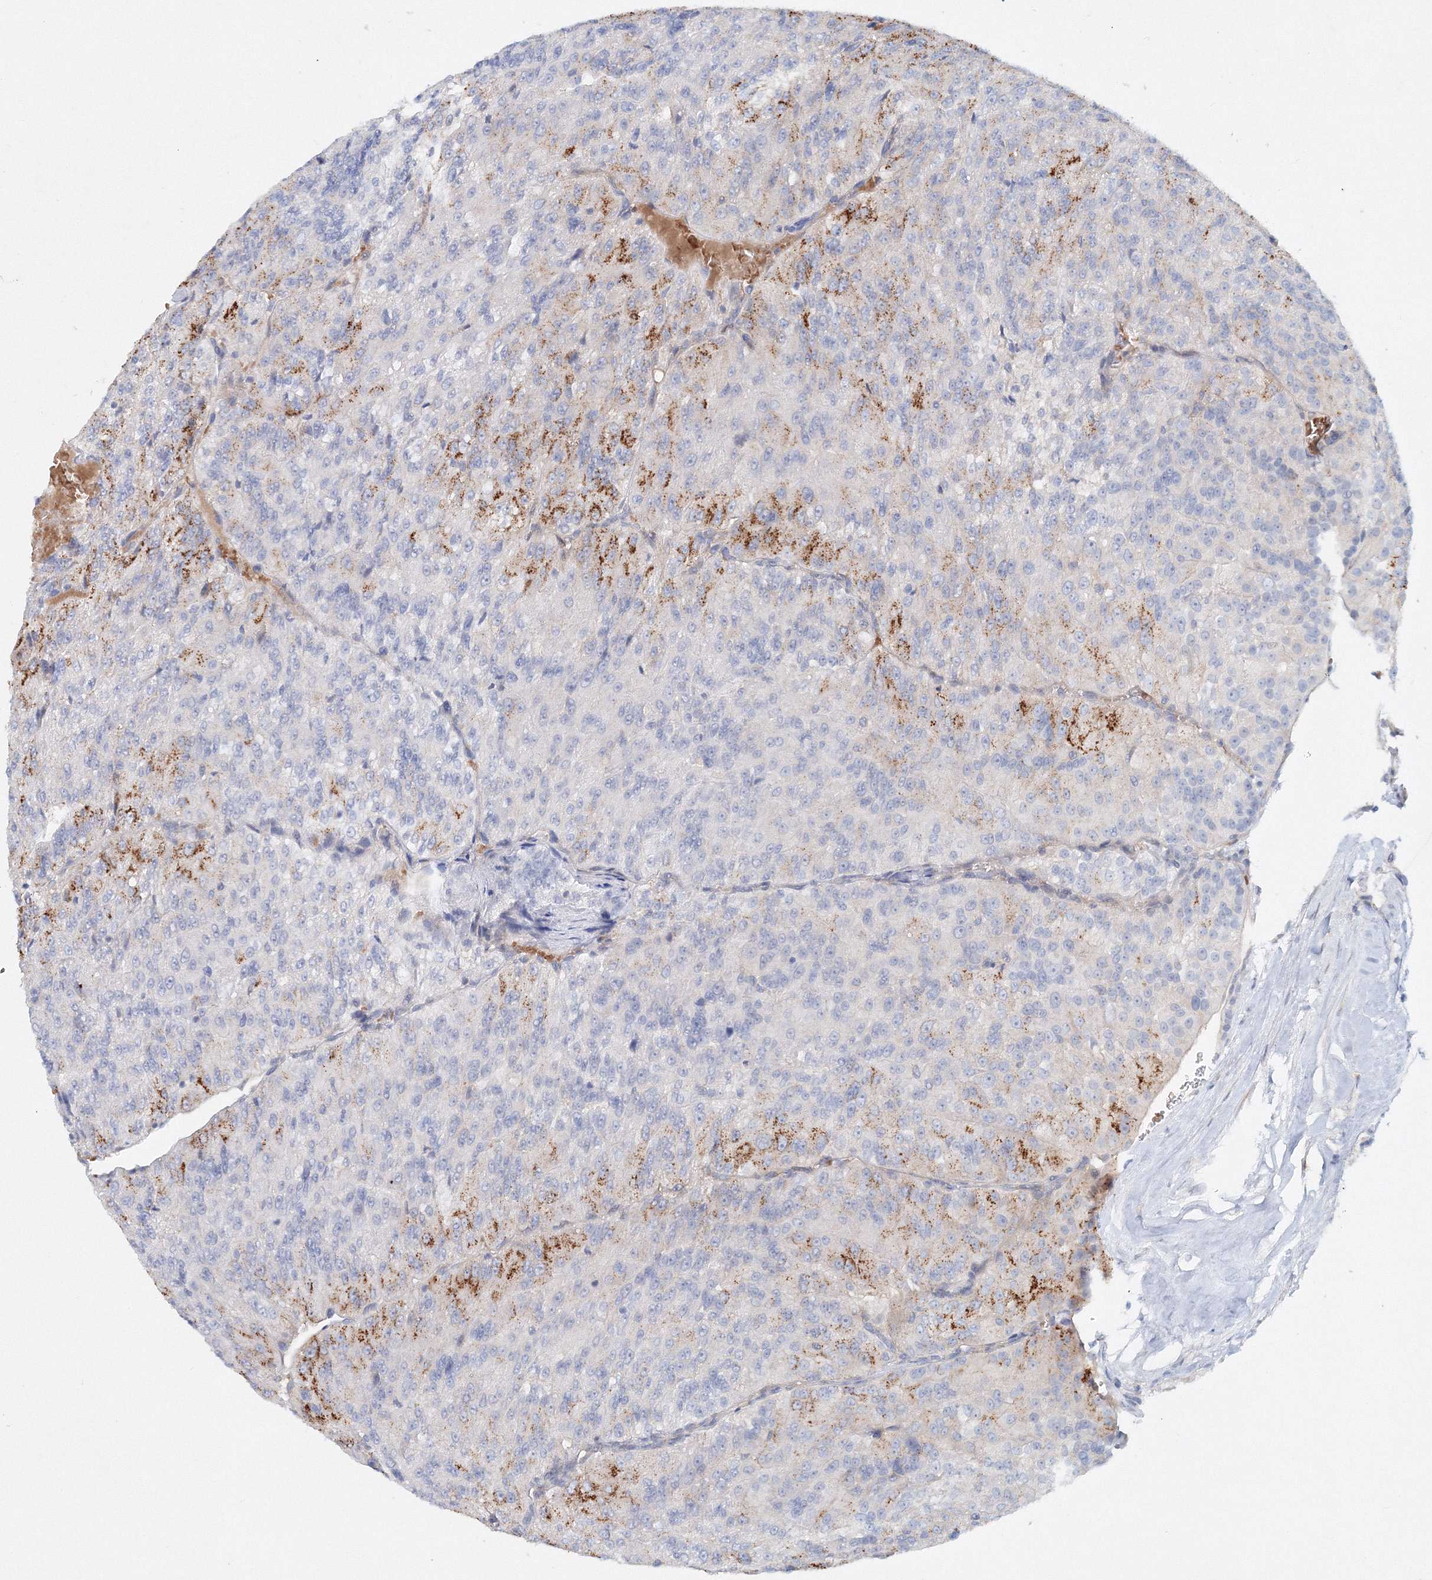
{"staining": {"intensity": "moderate", "quantity": "<25%", "location": "cytoplasmic/membranous"}, "tissue": "renal cancer", "cell_type": "Tumor cells", "image_type": "cancer", "snomed": [{"axis": "morphology", "description": "Adenocarcinoma, NOS"}, {"axis": "topography", "description": "Kidney"}], "caption": "Immunohistochemistry (IHC) staining of adenocarcinoma (renal), which demonstrates low levels of moderate cytoplasmic/membranous staining in approximately <25% of tumor cells indicating moderate cytoplasmic/membranous protein expression. The staining was performed using DAB (brown) for protein detection and nuclei were counterstained in hematoxylin (blue).", "gene": "SH3BP5", "patient": {"sex": "female", "age": 63}}